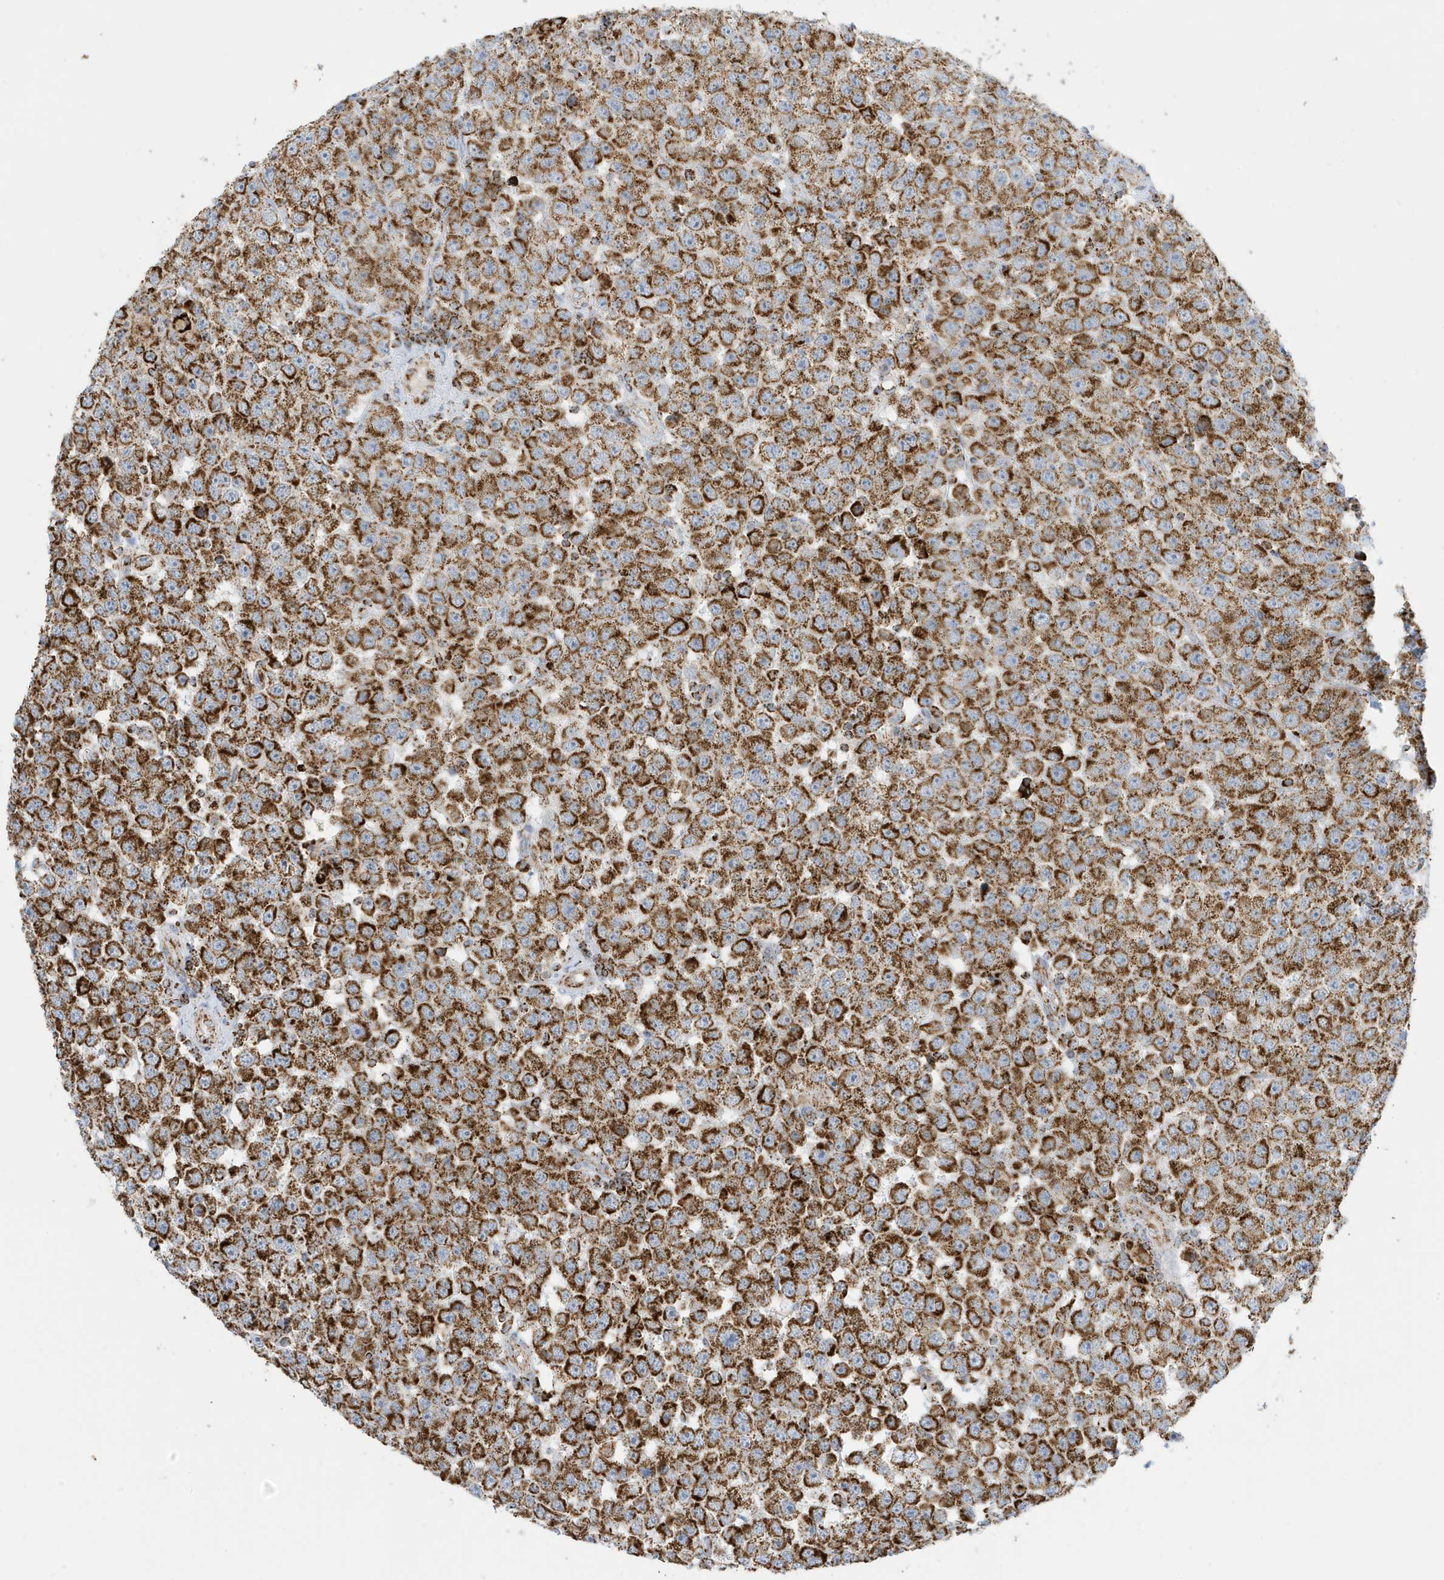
{"staining": {"intensity": "strong", "quantity": ">75%", "location": "cytoplasmic/membranous"}, "tissue": "testis cancer", "cell_type": "Tumor cells", "image_type": "cancer", "snomed": [{"axis": "morphology", "description": "Seminoma, NOS"}, {"axis": "topography", "description": "Testis"}], "caption": "Human testis cancer (seminoma) stained with a brown dye shows strong cytoplasmic/membranous positive staining in approximately >75% of tumor cells.", "gene": "ATP5ME", "patient": {"sex": "male", "age": 28}}